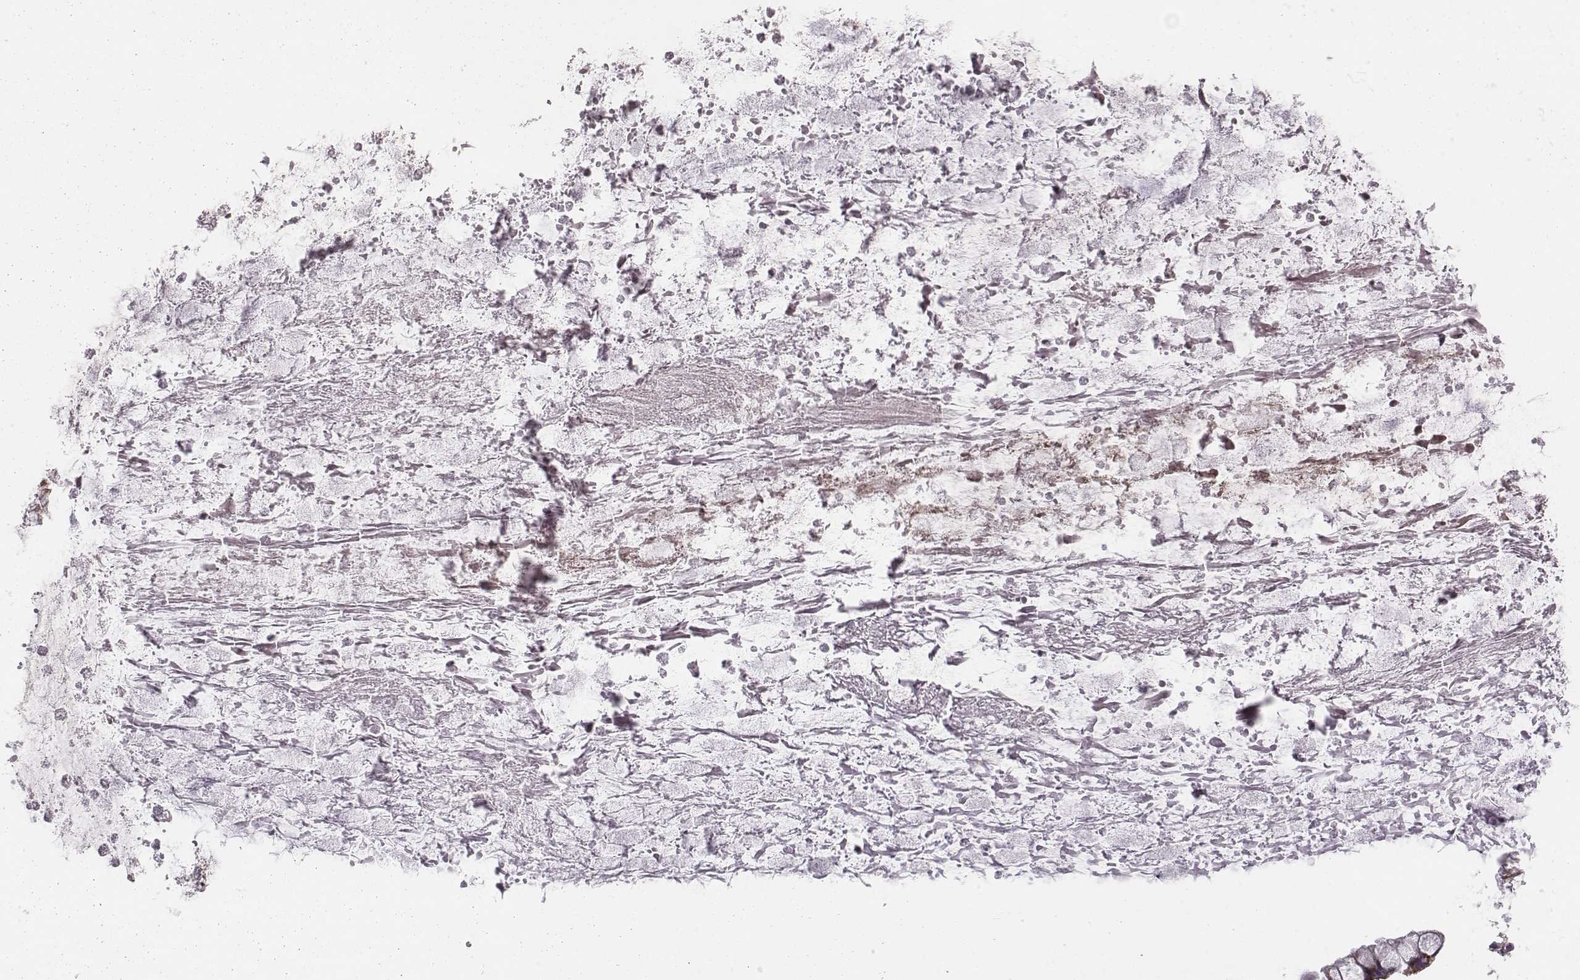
{"staining": {"intensity": "moderate", "quantity": ">75%", "location": "cytoplasmic/membranous"}, "tissue": "ovarian cancer", "cell_type": "Tumor cells", "image_type": "cancer", "snomed": [{"axis": "morphology", "description": "Cystadenocarcinoma, mucinous, NOS"}, {"axis": "topography", "description": "Ovary"}], "caption": "Mucinous cystadenocarcinoma (ovarian) stained with DAB IHC shows medium levels of moderate cytoplasmic/membranous expression in about >75% of tumor cells.", "gene": "TXLNA", "patient": {"sex": "female", "age": 67}}